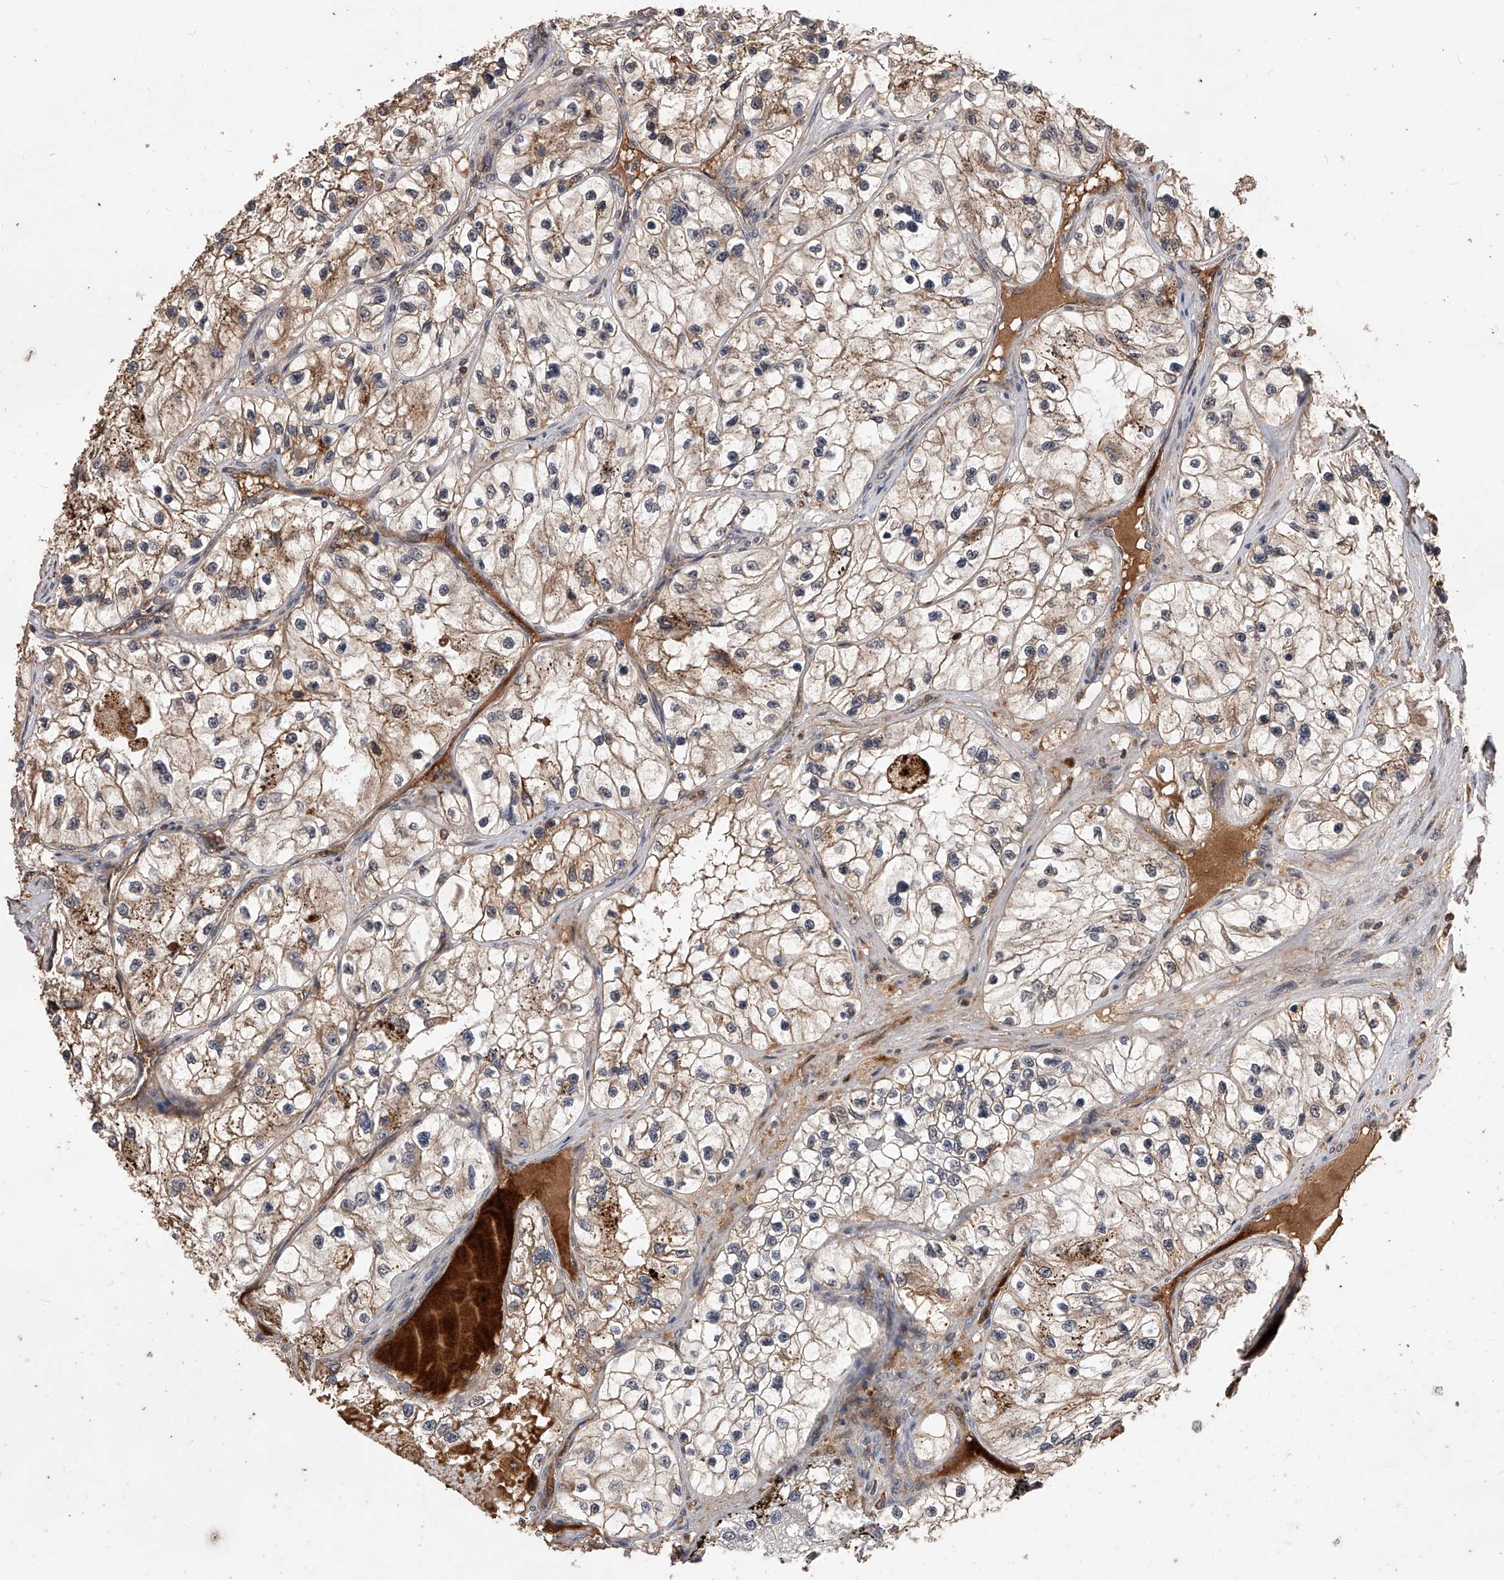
{"staining": {"intensity": "moderate", "quantity": "25%-75%", "location": "cytoplasmic/membranous"}, "tissue": "renal cancer", "cell_type": "Tumor cells", "image_type": "cancer", "snomed": [{"axis": "morphology", "description": "Adenocarcinoma, NOS"}, {"axis": "topography", "description": "Kidney"}], "caption": "Renal cancer (adenocarcinoma) stained with a protein marker reveals moderate staining in tumor cells.", "gene": "CFAP410", "patient": {"sex": "female", "age": 57}}